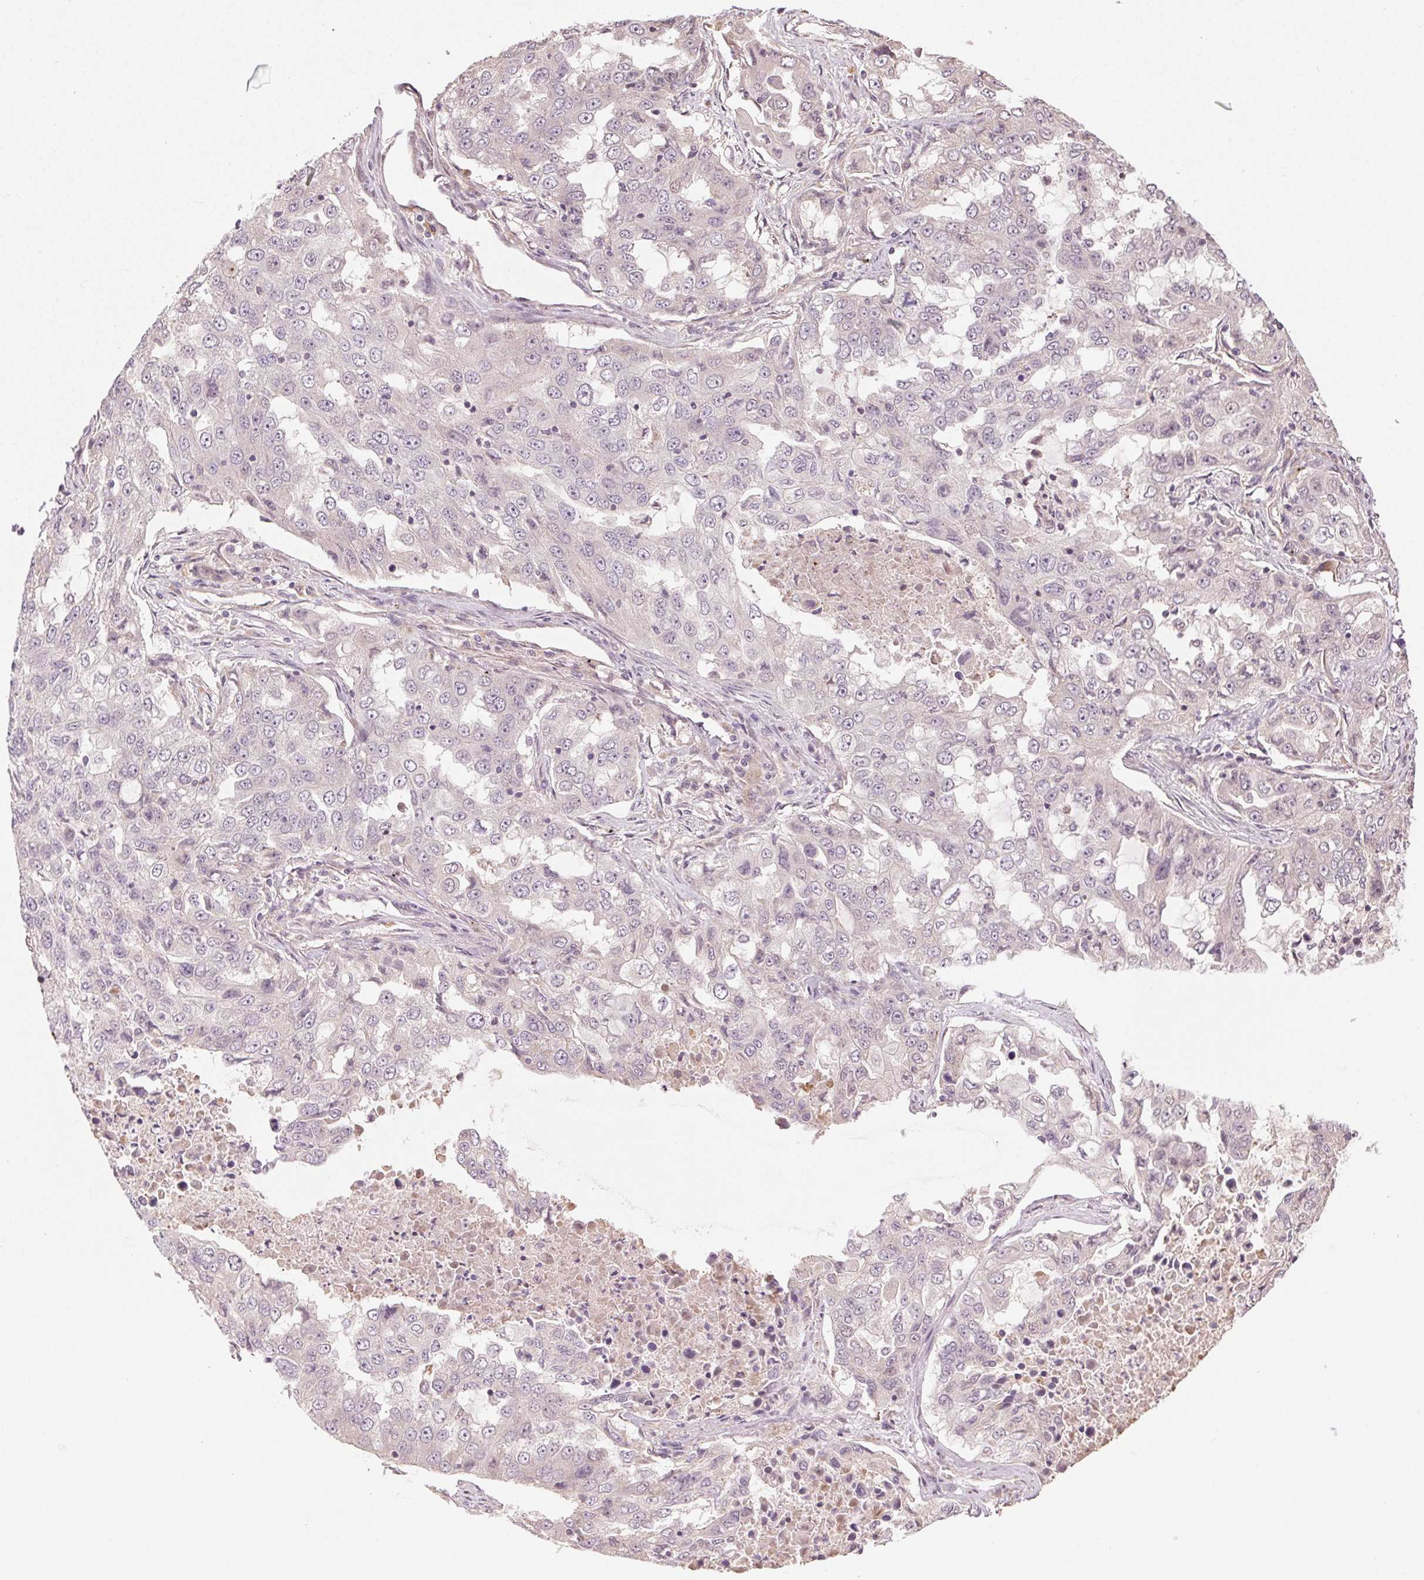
{"staining": {"intensity": "negative", "quantity": "none", "location": "none"}, "tissue": "lung cancer", "cell_type": "Tumor cells", "image_type": "cancer", "snomed": [{"axis": "morphology", "description": "Adenocarcinoma, NOS"}, {"axis": "topography", "description": "Lung"}], "caption": "Immunohistochemistry of human lung cancer demonstrates no positivity in tumor cells.", "gene": "ATP1B3", "patient": {"sex": "female", "age": 61}}